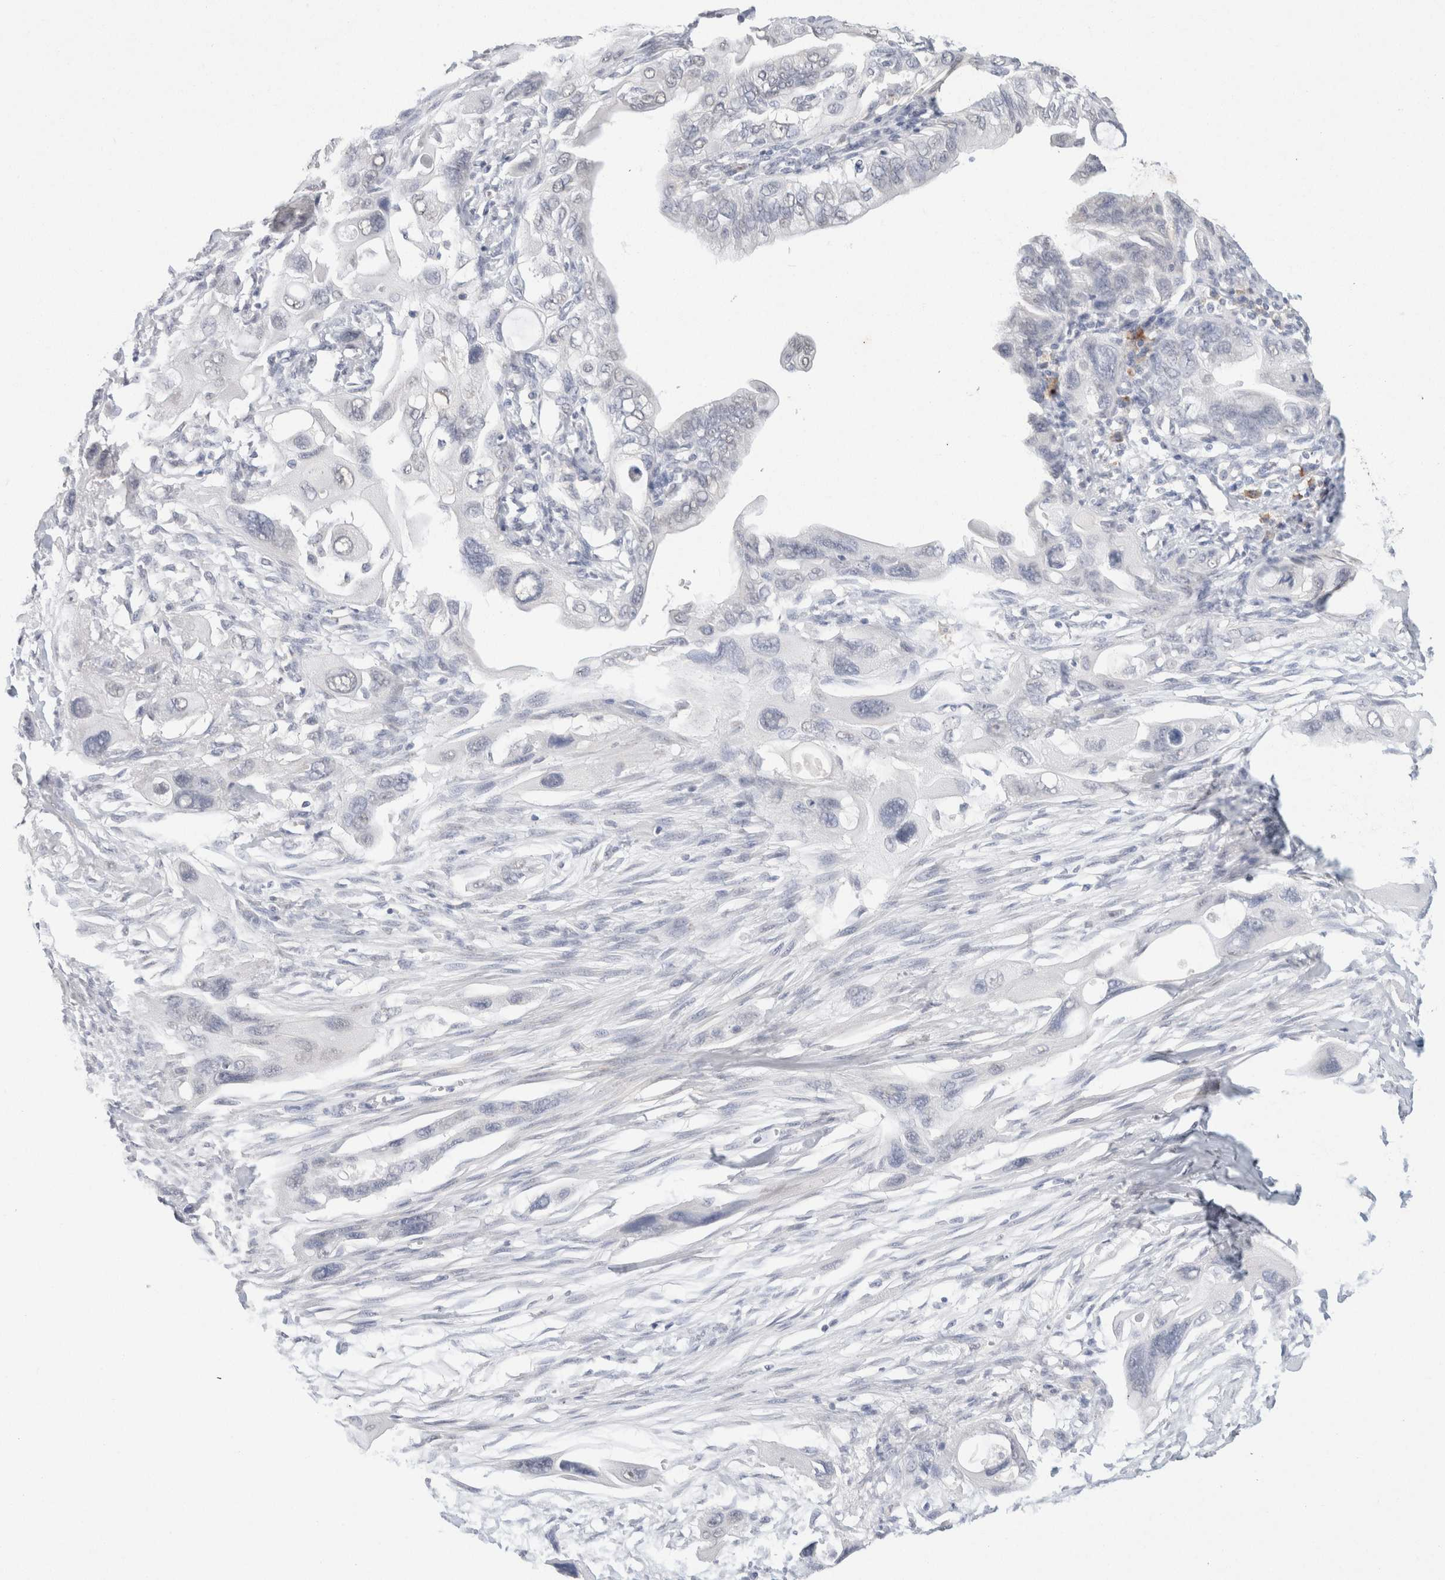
{"staining": {"intensity": "negative", "quantity": "none", "location": "none"}, "tissue": "pancreatic cancer", "cell_type": "Tumor cells", "image_type": "cancer", "snomed": [{"axis": "morphology", "description": "Adenocarcinoma, NOS"}, {"axis": "topography", "description": "Pancreas"}], "caption": "Protein analysis of pancreatic cancer (adenocarcinoma) exhibits no significant expression in tumor cells.", "gene": "CD80", "patient": {"sex": "male", "age": 73}}